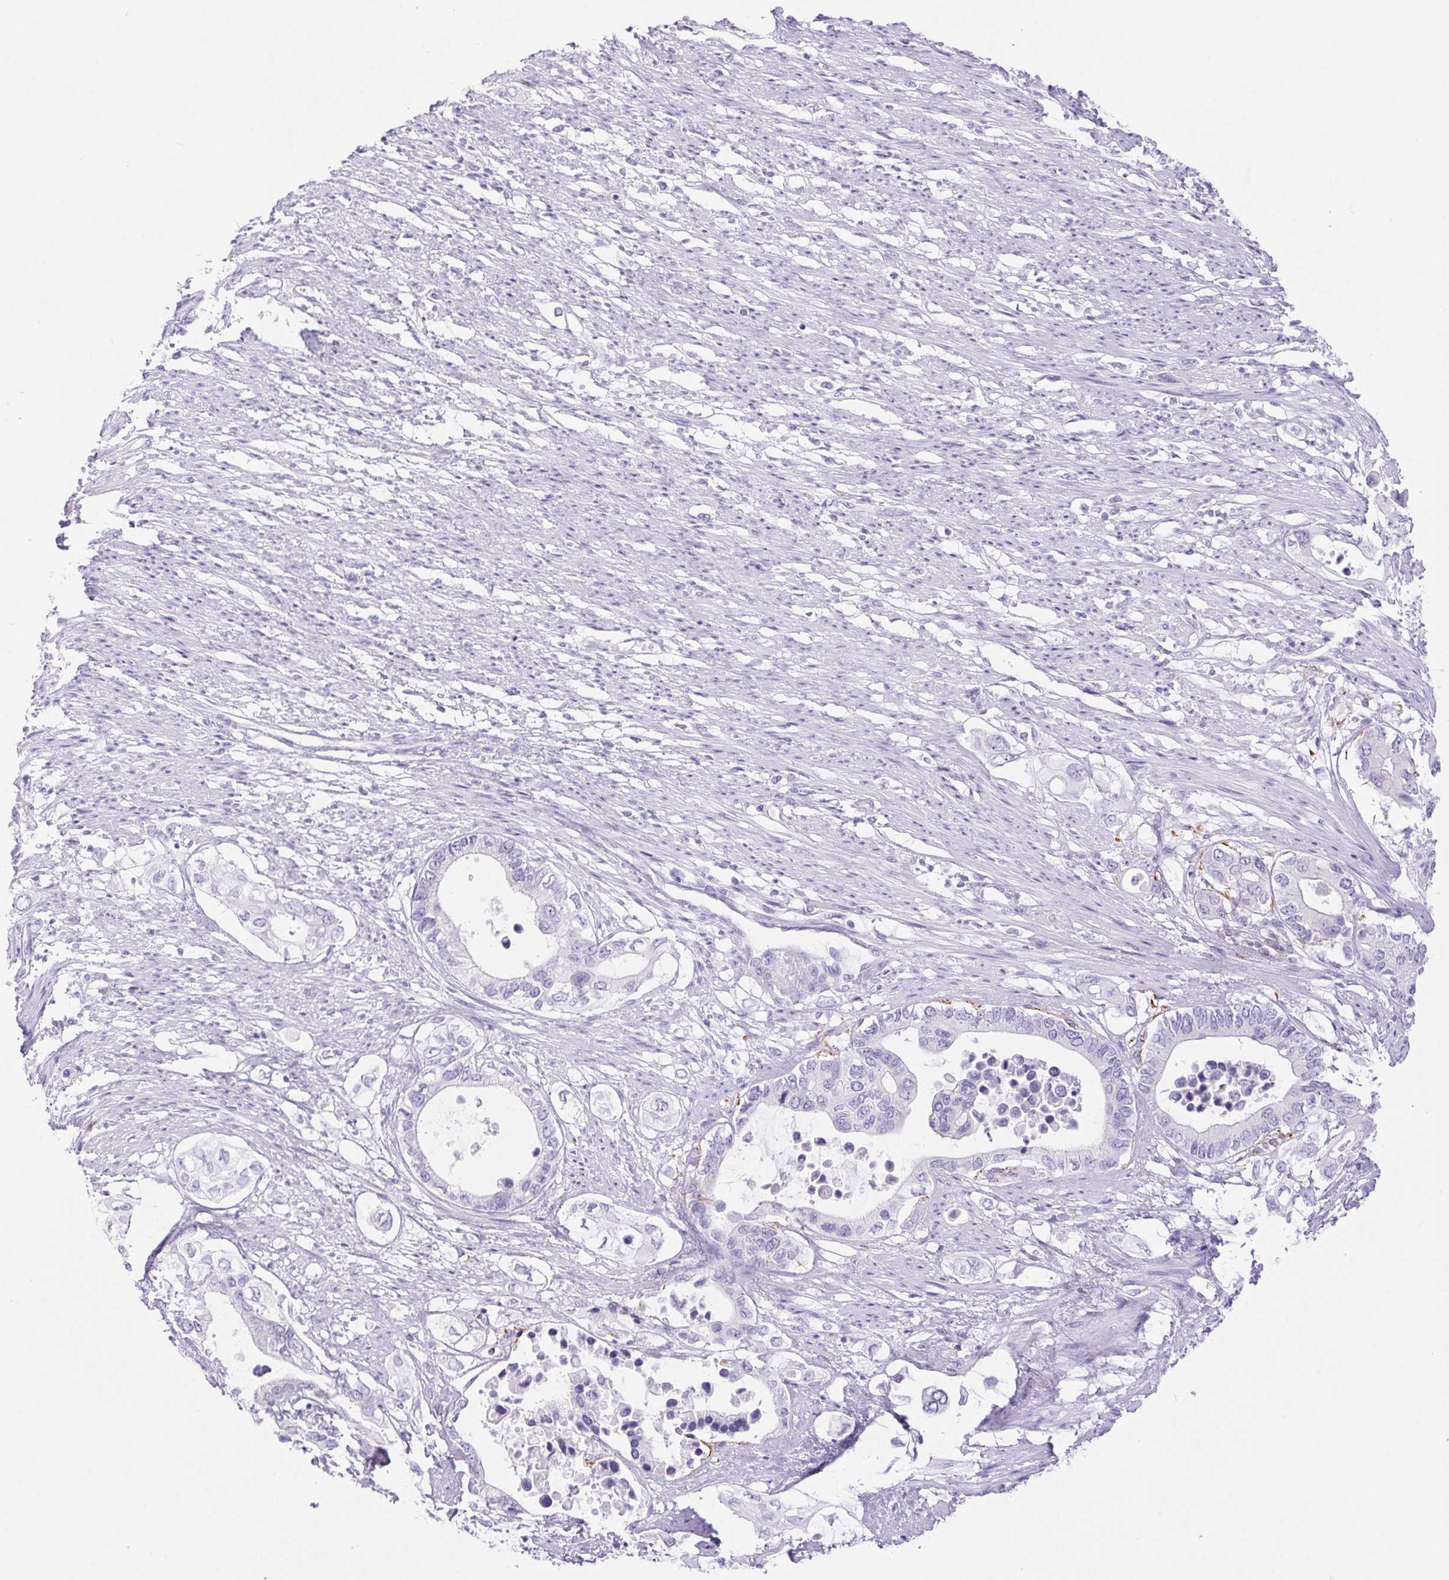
{"staining": {"intensity": "negative", "quantity": "none", "location": "none"}, "tissue": "pancreatic cancer", "cell_type": "Tumor cells", "image_type": "cancer", "snomed": [{"axis": "morphology", "description": "Adenocarcinoma, NOS"}, {"axis": "topography", "description": "Pancreas"}], "caption": "IHC of pancreatic adenocarcinoma displays no positivity in tumor cells.", "gene": "ERP27", "patient": {"sex": "female", "age": 63}}